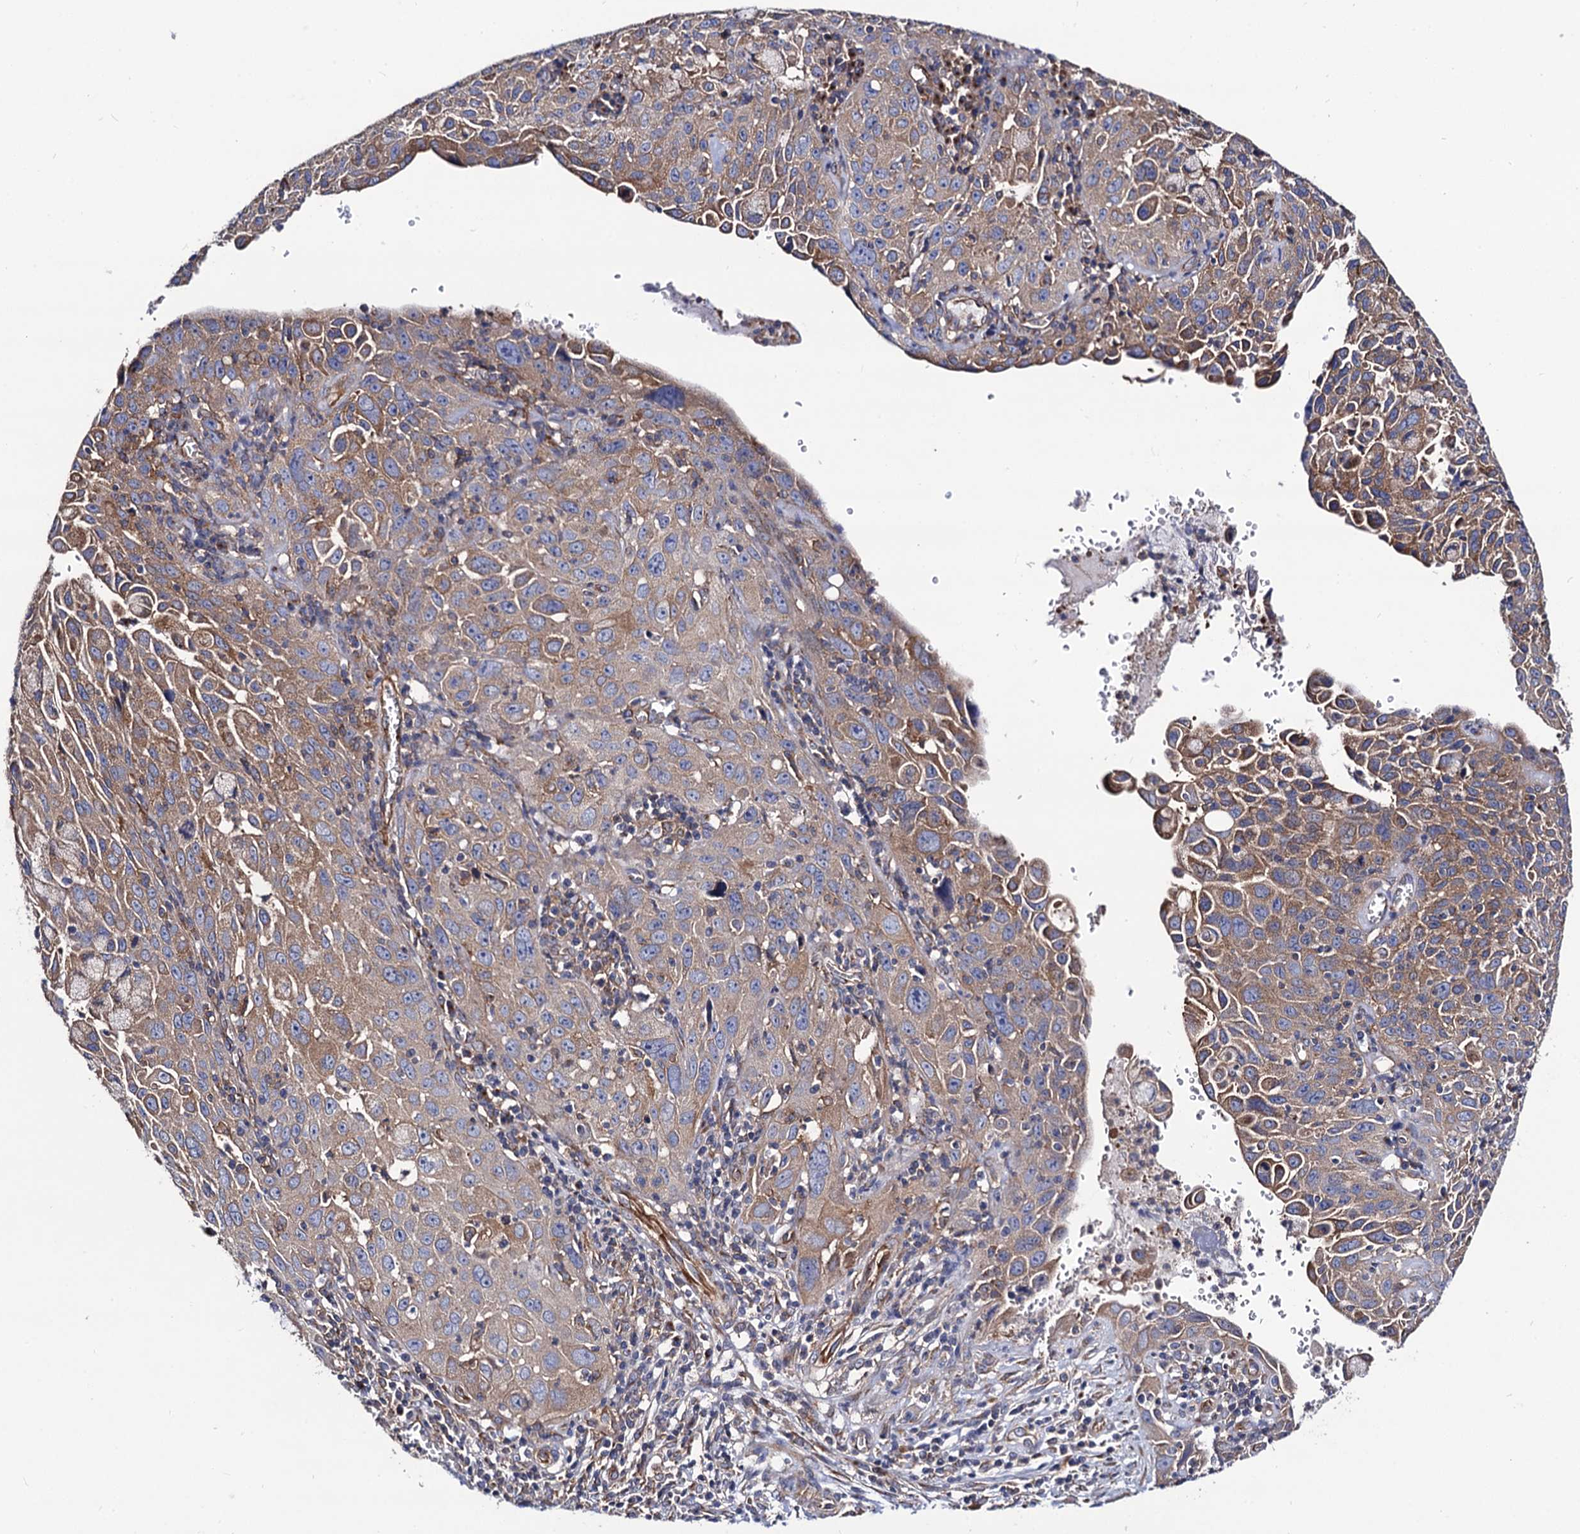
{"staining": {"intensity": "moderate", "quantity": "25%-75%", "location": "cytoplasmic/membranous"}, "tissue": "cervical cancer", "cell_type": "Tumor cells", "image_type": "cancer", "snomed": [{"axis": "morphology", "description": "Squamous cell carcinoma, NOS"}, {"axis": "topography", "description": "Cervix"}], "caption": "Tumor cells demonstrate medium levels of moderate cytoplasmic/membranous expression in approximately 25%-75% of cells in squamous cell carcinoma (cervical). Nuclei are stained in blue.", "gene": "DYDC1", "patient": {"sex": "female", "age": 42}}